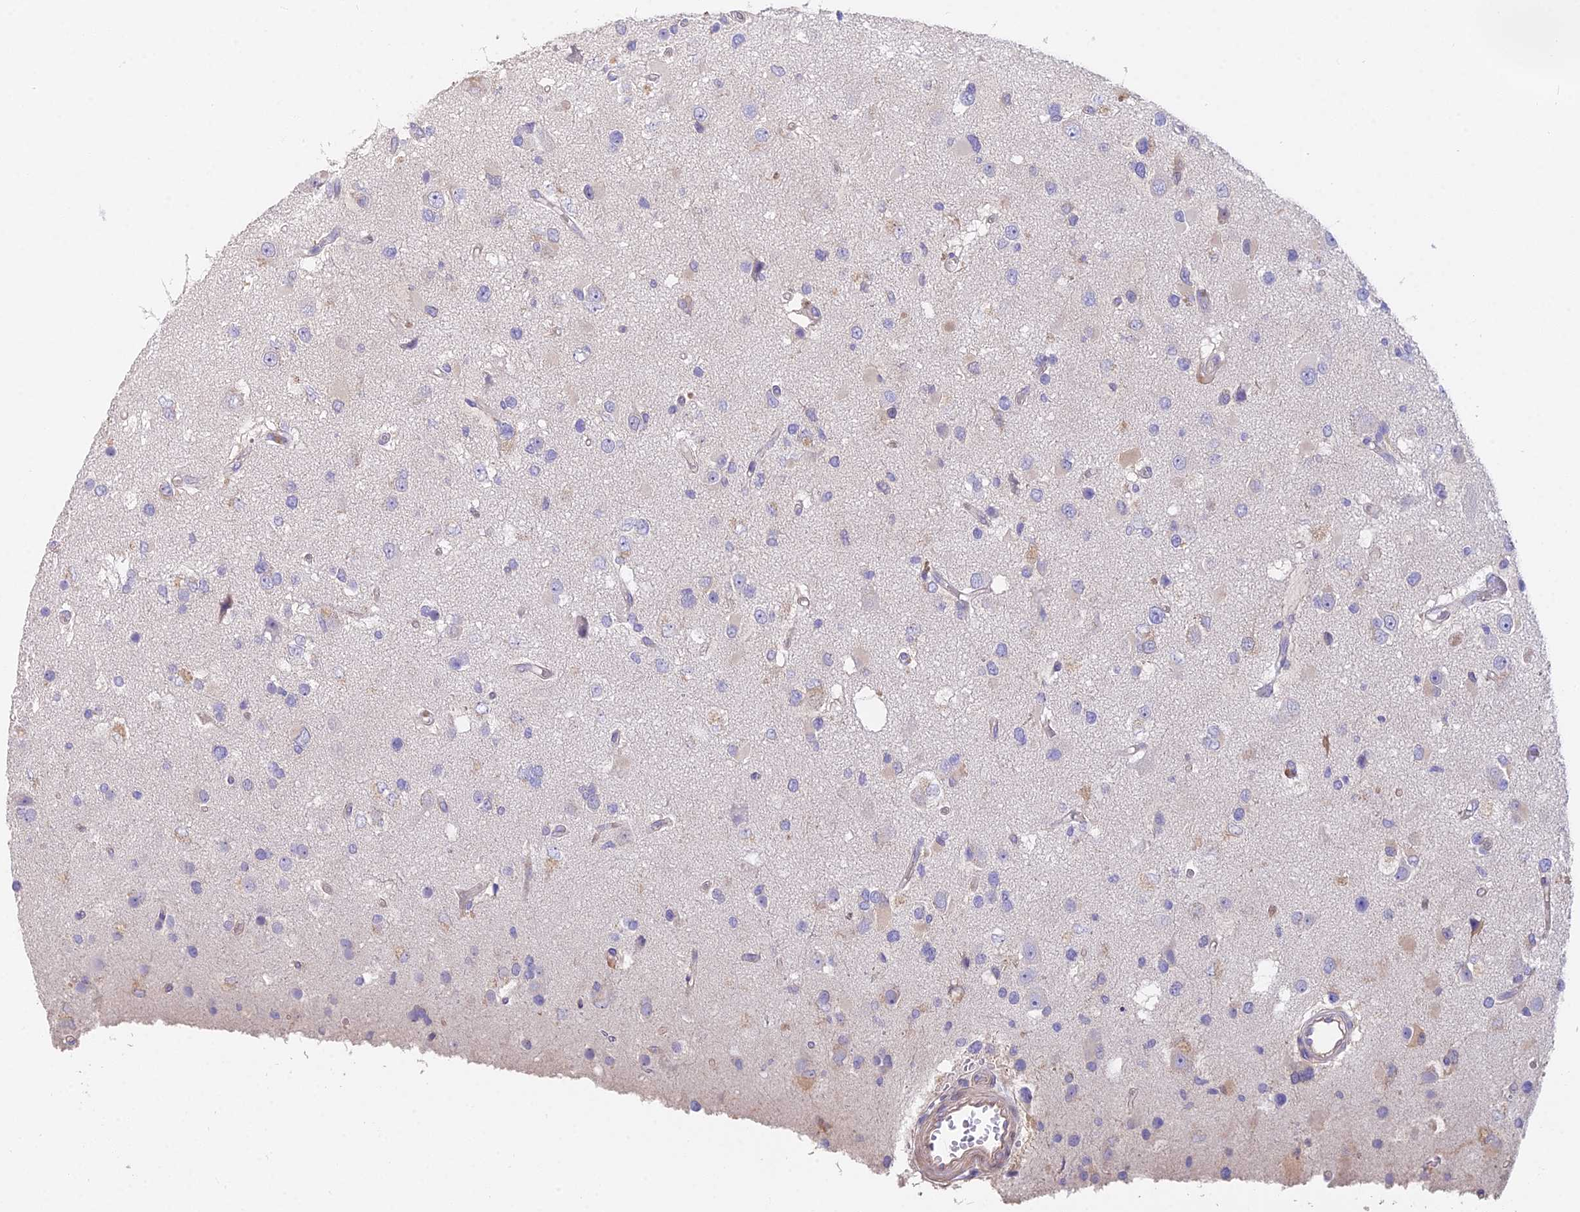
{"staining": {"intensity": "negative", "quantity": "none", "location": "none"}, "tissue": "glioma", "cell_type": "Tumor cells", "image_type": "cancer", "snomed": [{"axis": "morphology", "description": "Glioma, malignant, High grade"}, {"axis": "topography", "description": "Brain"}], "caption": "Immunohistochemistry histopathology image of glioma stained for a protein (brown), which reveals no staining in tumor cells.", "gene": "FAM168B", "patient": {"sex": "male", "age": 53}}